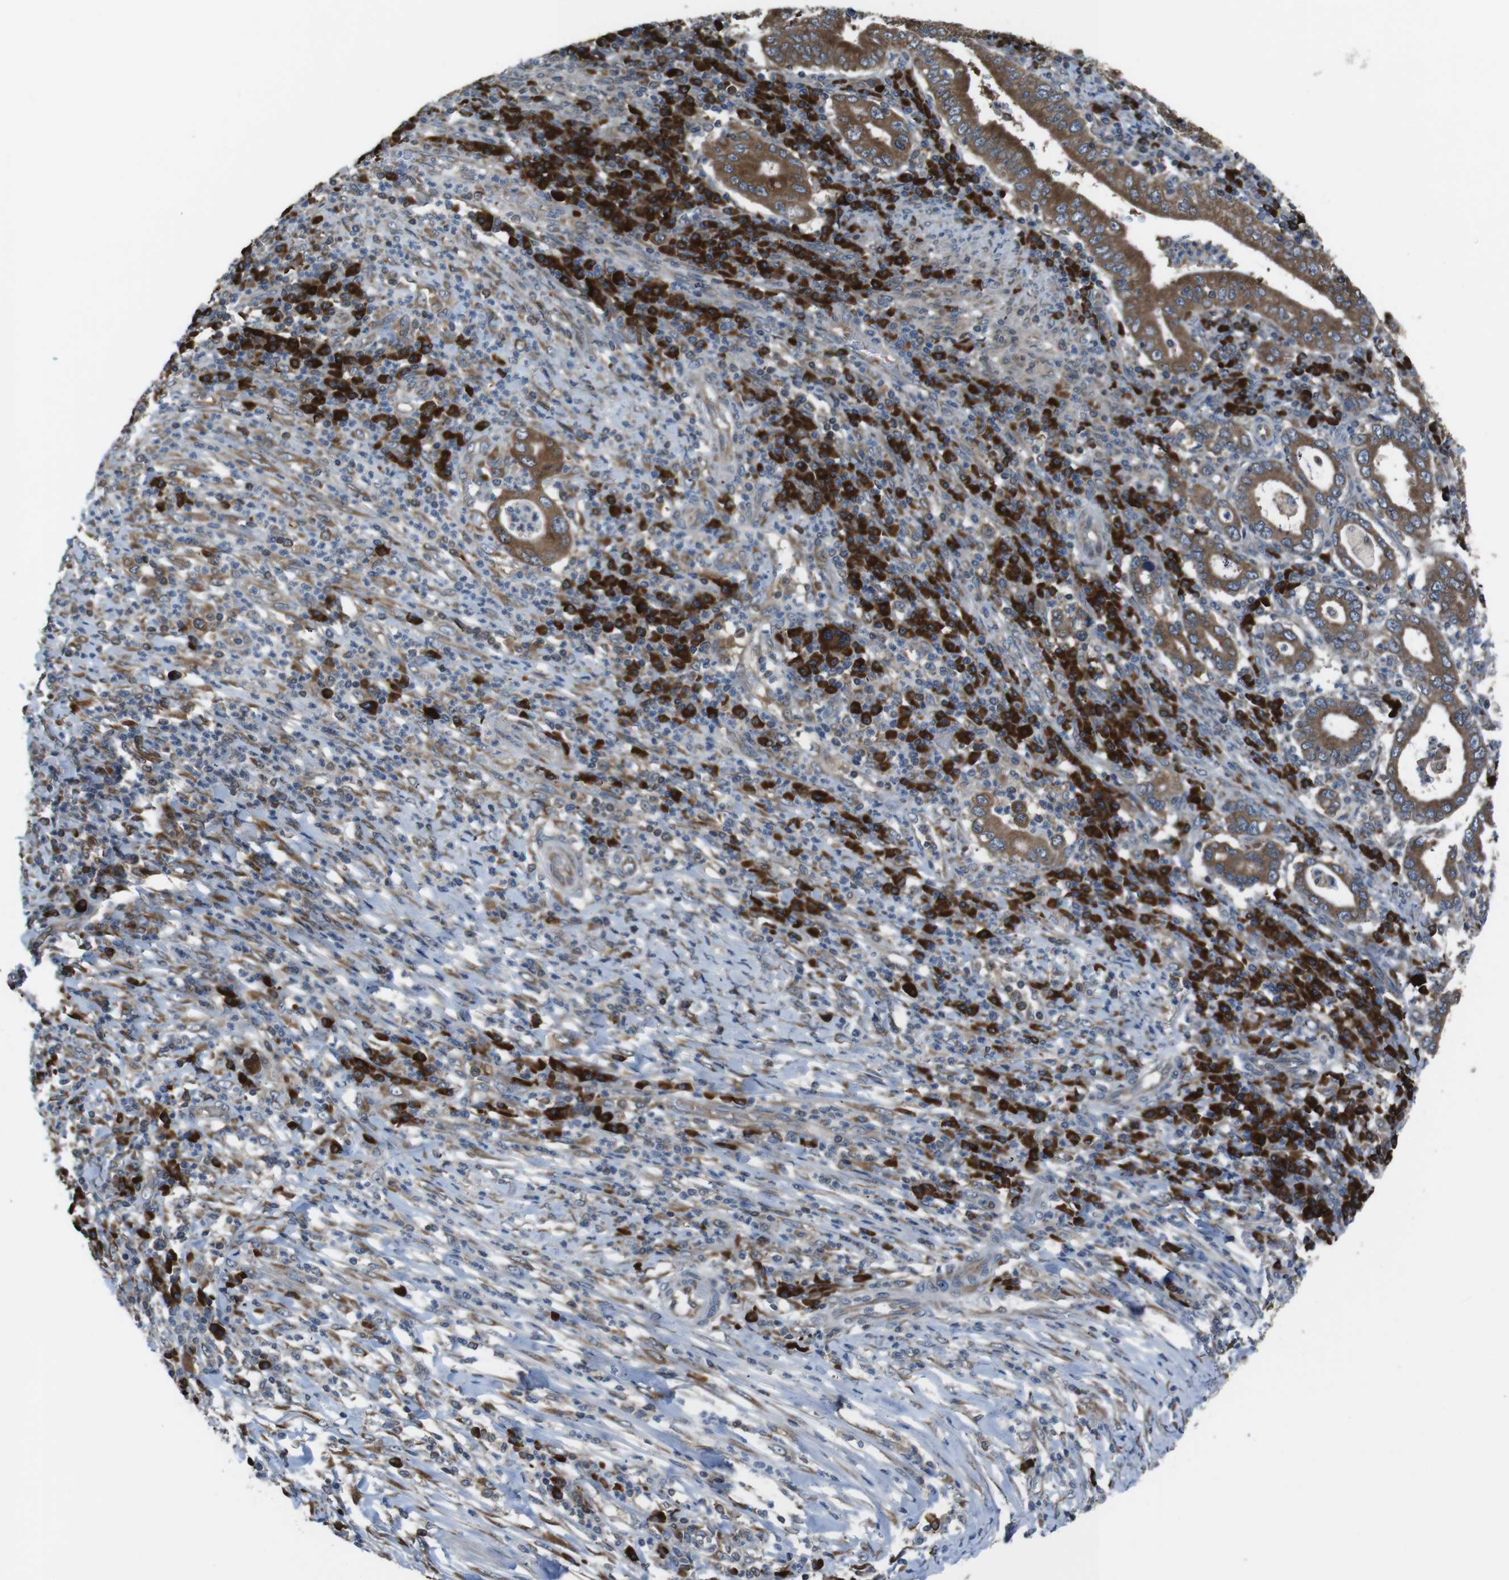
{"staining": {"intensity": "moderate", "quantity": ">75%", "location": "cytoplasmic/membranous"}, "tissue": "stomach cancer", "cell_type": "Tumor cells", "image_type": "cancer", "snomed": [{"axis": "morphology", "description": "Normal tissue, NOS"}, {"axis": "morphology", "description": "Adenocarcinoma, NOS"}, {"axis": "topography", "description": "Esophagus"}, {"axis": "topography", "description": "Stomach, upper"}, {"axis": "topography", "description": "Peripheral nerve tissue"}], "caption": "Stomach adenocarcinoma tissue reveals moderate cytoplasmic/membranous staining in approximately >75% of tumor cells, visualized by immunohistochemistry. The protein is stained brown, and the nuclei are stained in blue (DAB (3,3'-diaminobenzidine) IHC with brightfield microscopy, high magnification).", "gene": "SSR3", "patient": {"sex": "male", "age": 62}}